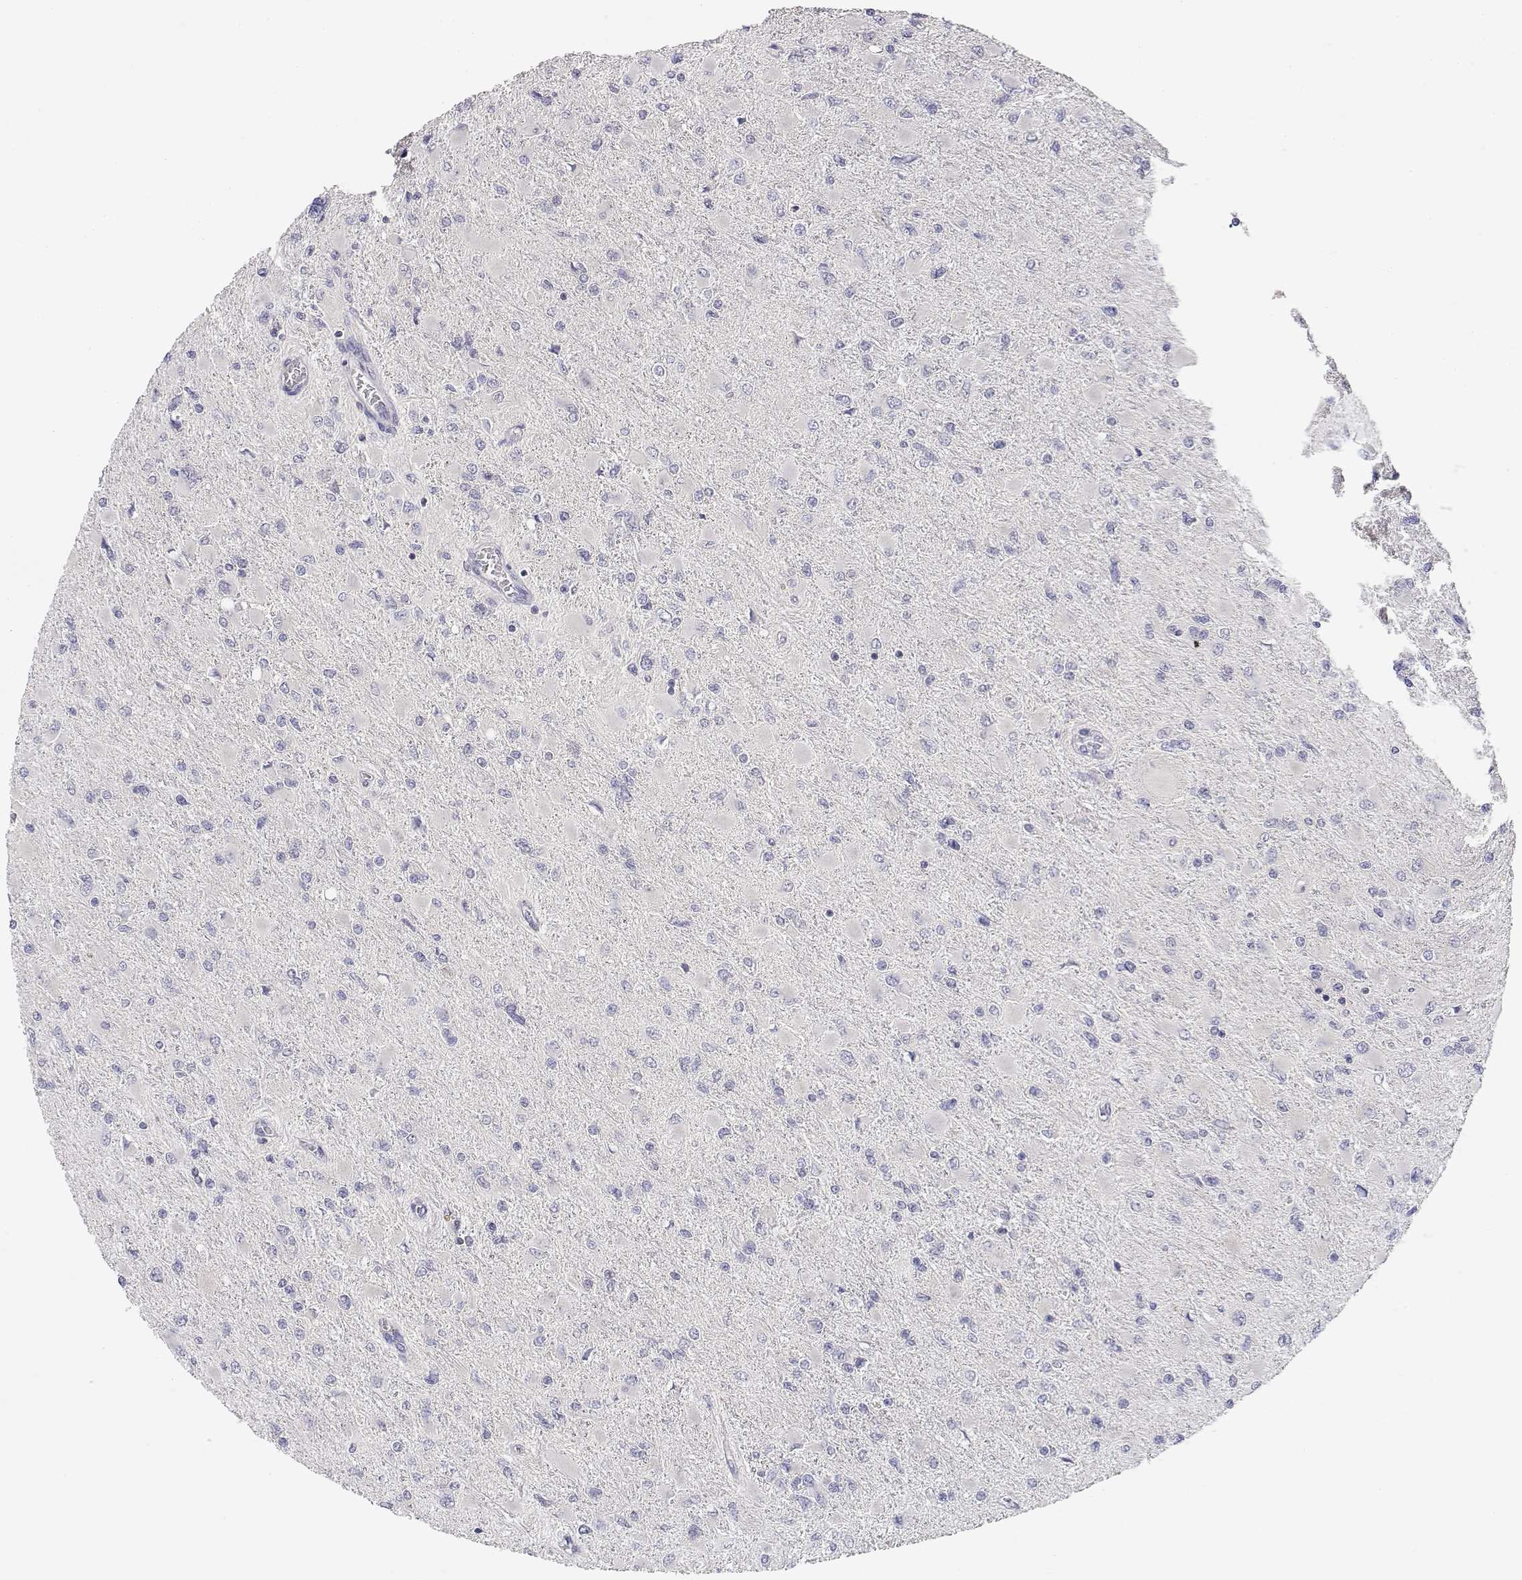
{"staining": {"intensity": "negative", "quantity": "none", "location": "none"}, "tissue": "glioma", "cell_type": "Tumor cells", "image_type": "cancer", "snomed": [{"axis": "morphology", "description": "Glioma, malignant, High grade"}, {"axis": "topography", "description": "Cerebral cortex"}], "caption": "Malignant glioma (high-grade) was stained to show a protein in brown. There is no significant staining in tumor cells.", "gene": "ADA", "patient": {"sex": "female", "age": 36}}